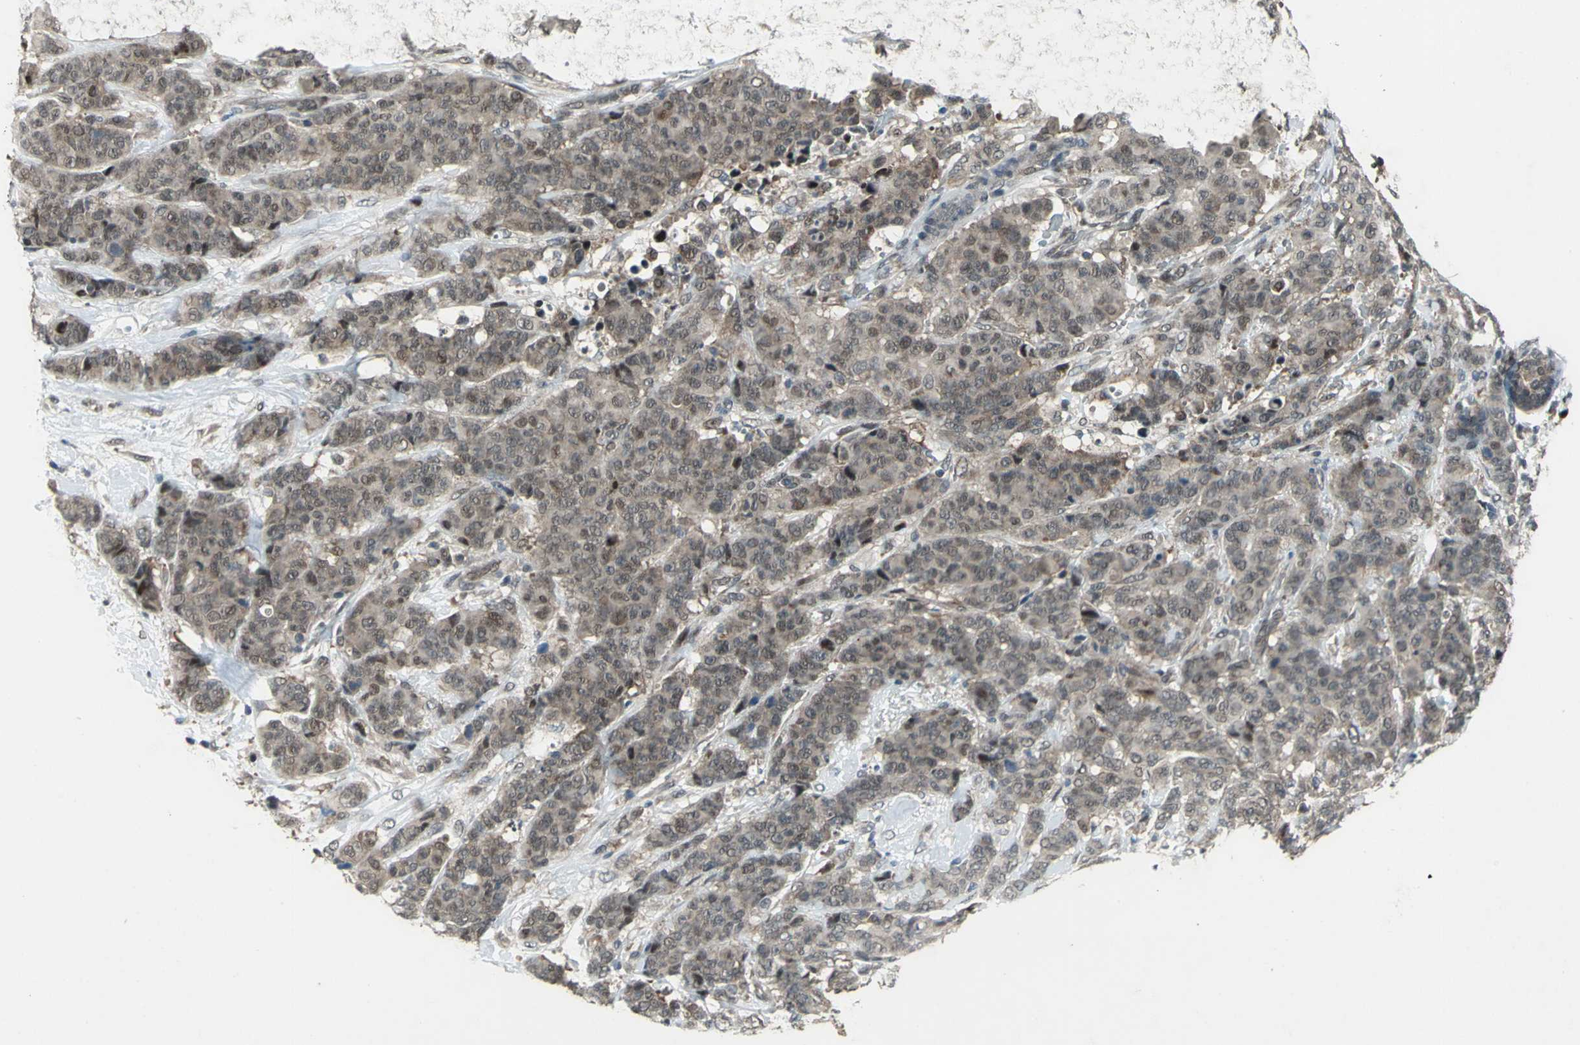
{"staining": {"intensity": "weak", "quantity": "25%-75%", "location": "cytoplasmic/membranous,nuclear"}, "tissue": "breast cancer", "cell_type": "Tumor cells", "image_type": "cancer", "snomed": [{"axis": "morphology", "description": "Duct carcinoma"}, {"axis": "topography", "description": "Breast"}], "caption": "Breast intraductal carcinoma stained with DAB immunohistochemistry (IHC) displays low levels of weak cytoplasmic/membranous and nuclear staining in approximately 25%-75% of tumor cells.", "gene": "COPS5", "patient": {"sex": "female", "age": 40}}